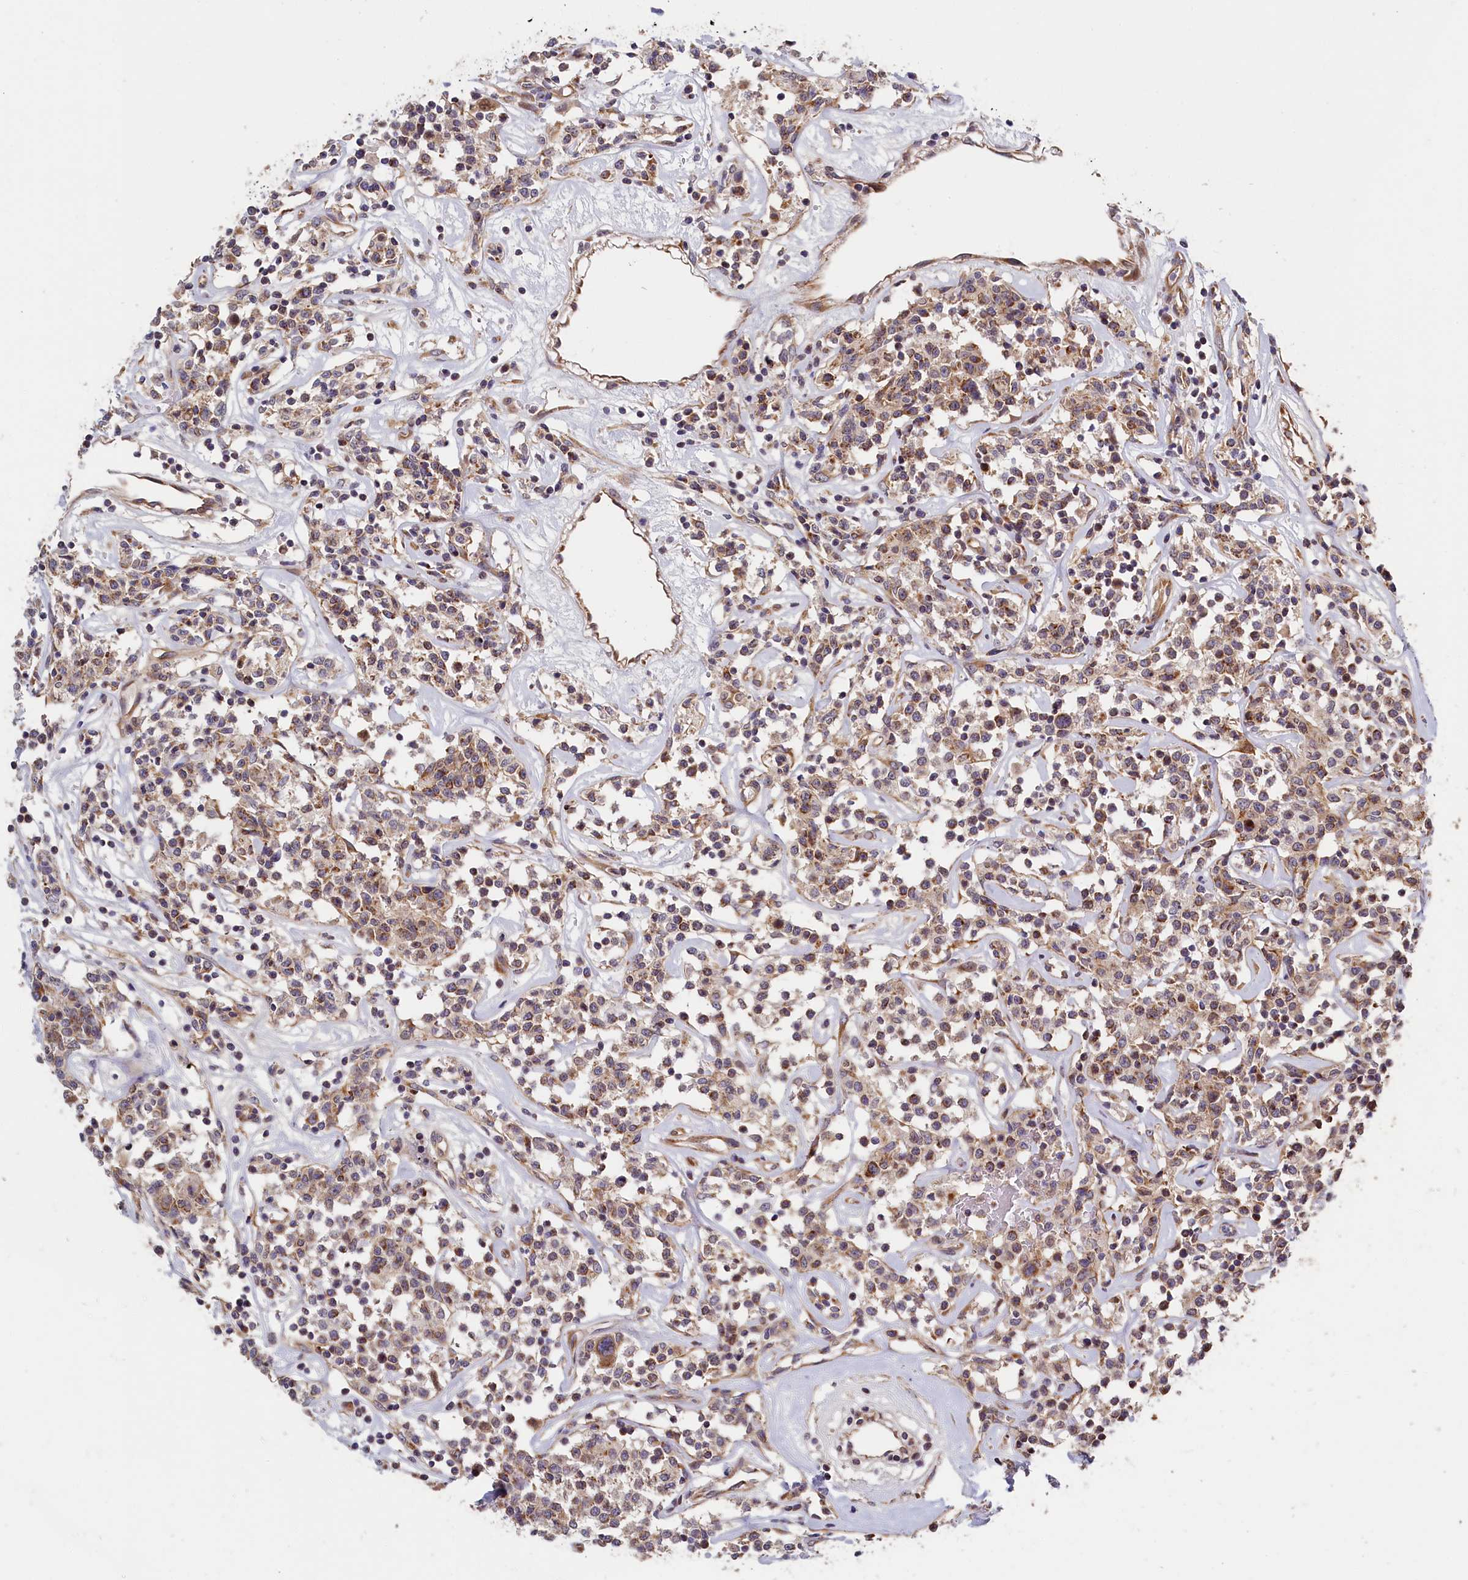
{"staining": {"intensity": "moderate", "quantity": ">75%", "location": "cytoplasmic/membranous"}, "tissue": "lymphoma", "cell_type": "Tumor cells", "image_type": "cancer", "snomed": [{"axis": "morphology", "description": "Malignant lymphoma, non-Hodgkin's type, Low grade"}, {"axis": "topography", "description": "Small intestine"}], "caption": "Immunohistochemical staining of human malignant lymphoma, non-Hodgkin's type (low-grade) reveals medium levels of moderate cytoplasmic/membranous staining in about >75% of tumor cells.", "gene": "CEP44", "patient": {"sex": "female", "age": 59}}